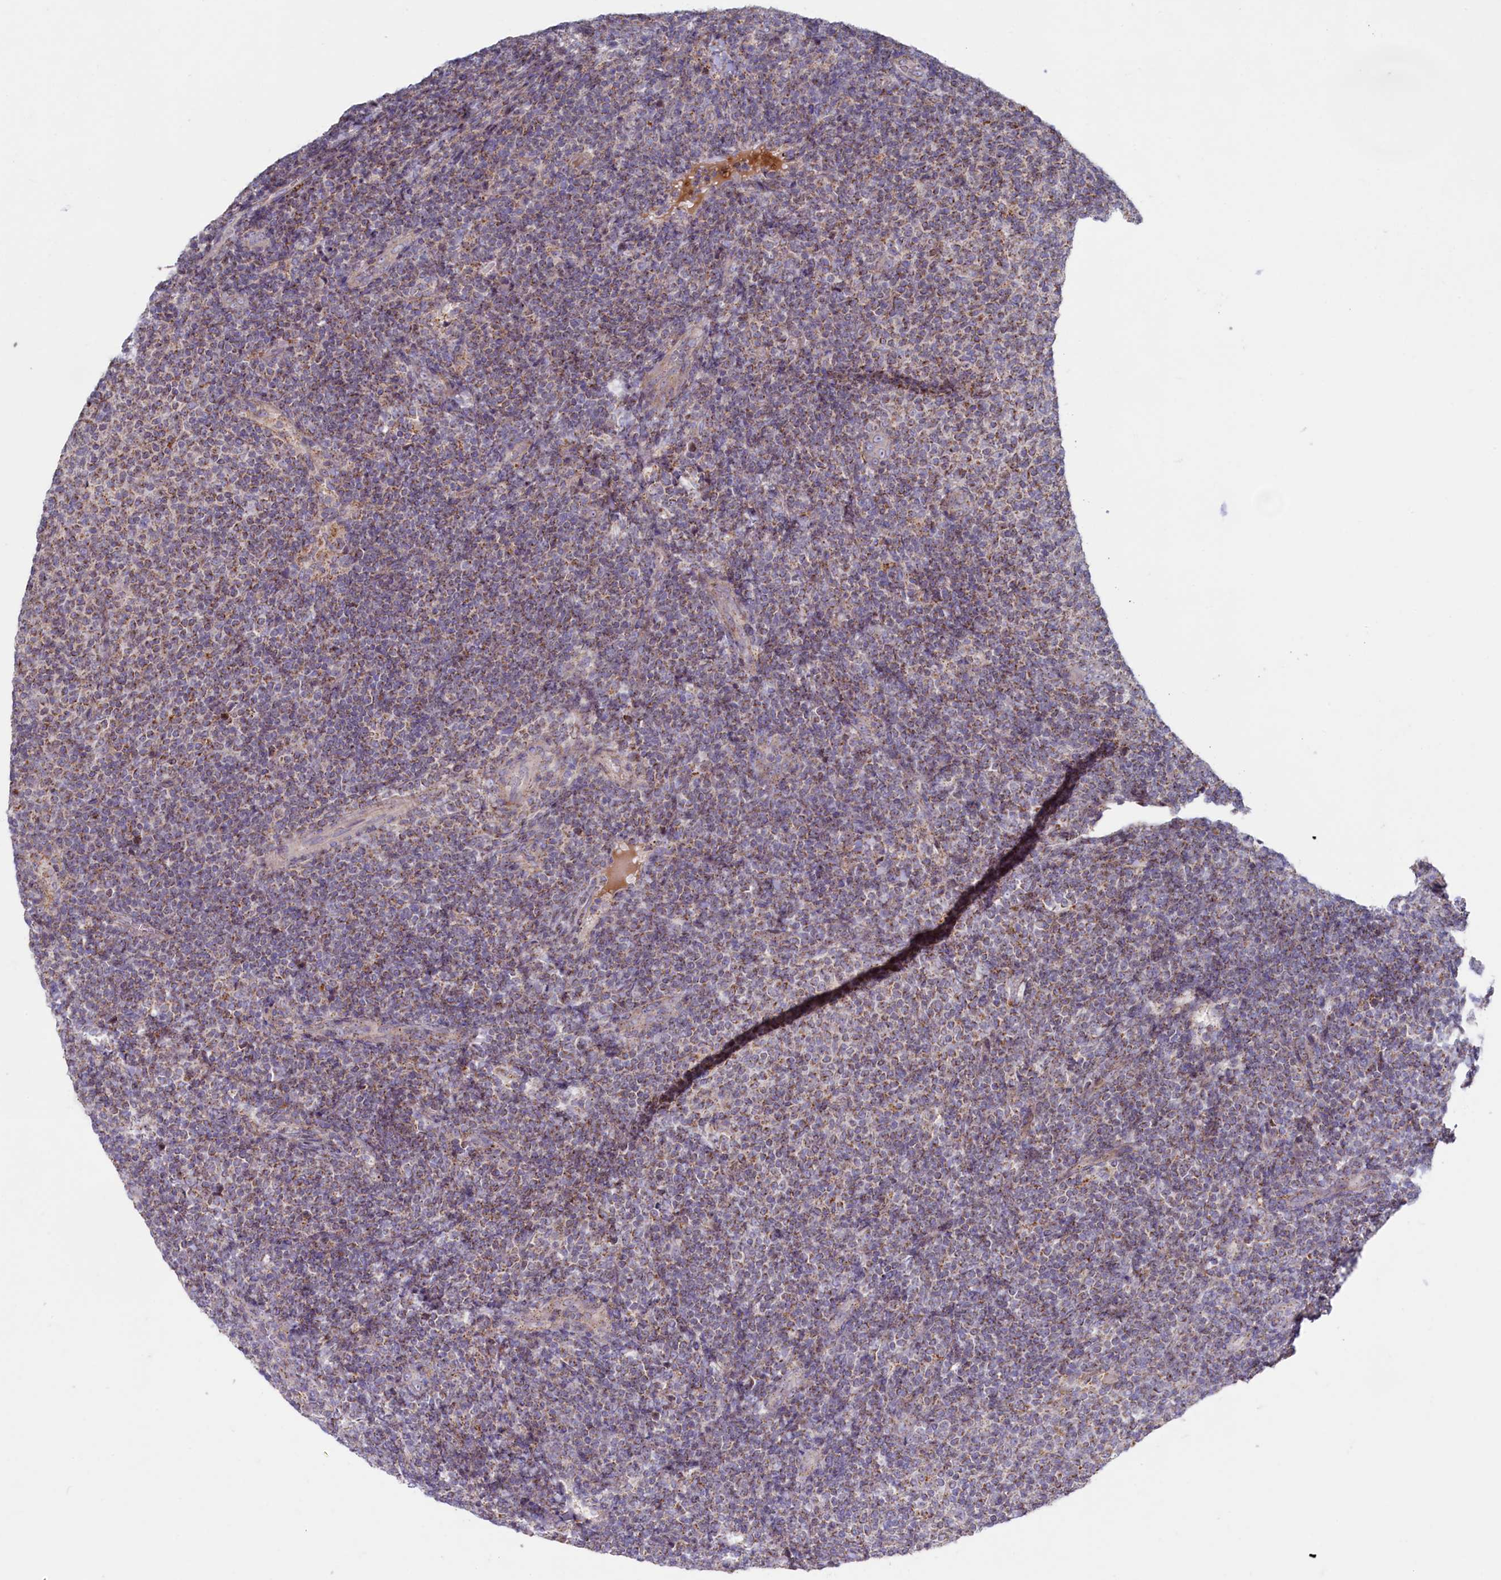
{"staining": {"intensity": "moderate", "quantity": ">75%", "location": "cytoplasmic/membranous"}, "tissue": "lymphoma", "cell_type": "Tumor cells", "image_type": "cancer", "snomed": [{"axis": "morphology", "description": "Malignant lymphoma, non-Hodgkin's type, Low grade"}, {"axis": "topography", "description": "Lymph node"}], "caption": "High-power microscopy captured an immunohistochemistry micrograph of lymphoma, revealing moderate cytoplasmic/membranous positivity in about >75% of tumor cells. The staining was performed using DAB to visualize the protein expression in brown, while the nuclei were stained in blue with hematoxylin (Magnification: 20x).", "gene": "HYKK", "patient": {"sex": "male", "age": 66}}